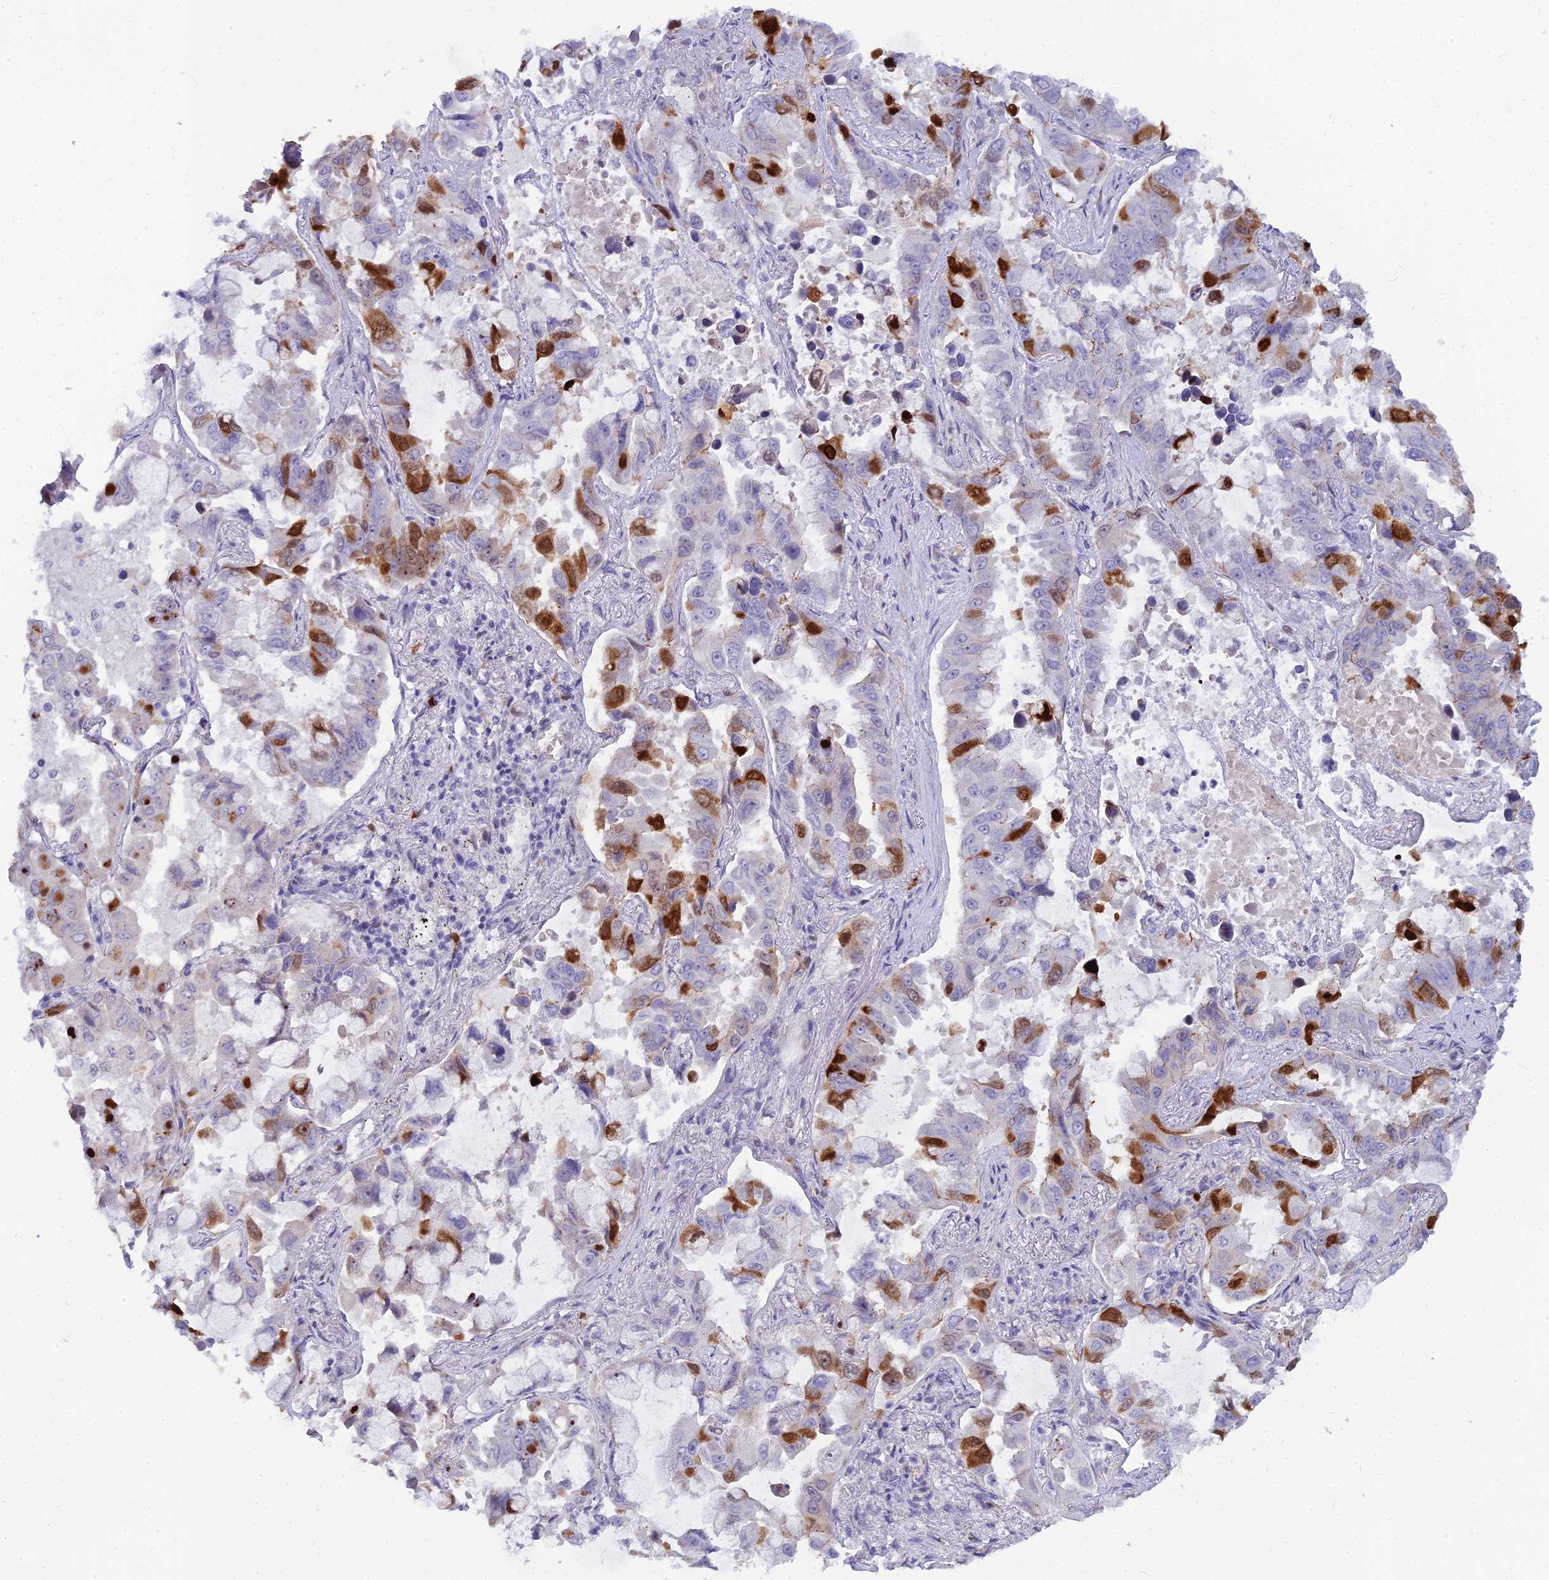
{"staining": {"intensity": "strong", "quantity": "<25%", "location": "nuclear"}, "tissue": "lung cancer", "cell_type": "Tumor cells", "image_type": "cancer", "snomed": [{"axis": "morphology", "description": "Adenocarcinoma, NOS"}, {"axis": "topography", "description": "Lung"}], "caption": "Protein analysis of lung adenocarcinoma tissue reveals strong nuclear expression in about <25% of tumor cells.", "gene": "NUSAP1", "patient": {"sex": "male", "age": 64}}